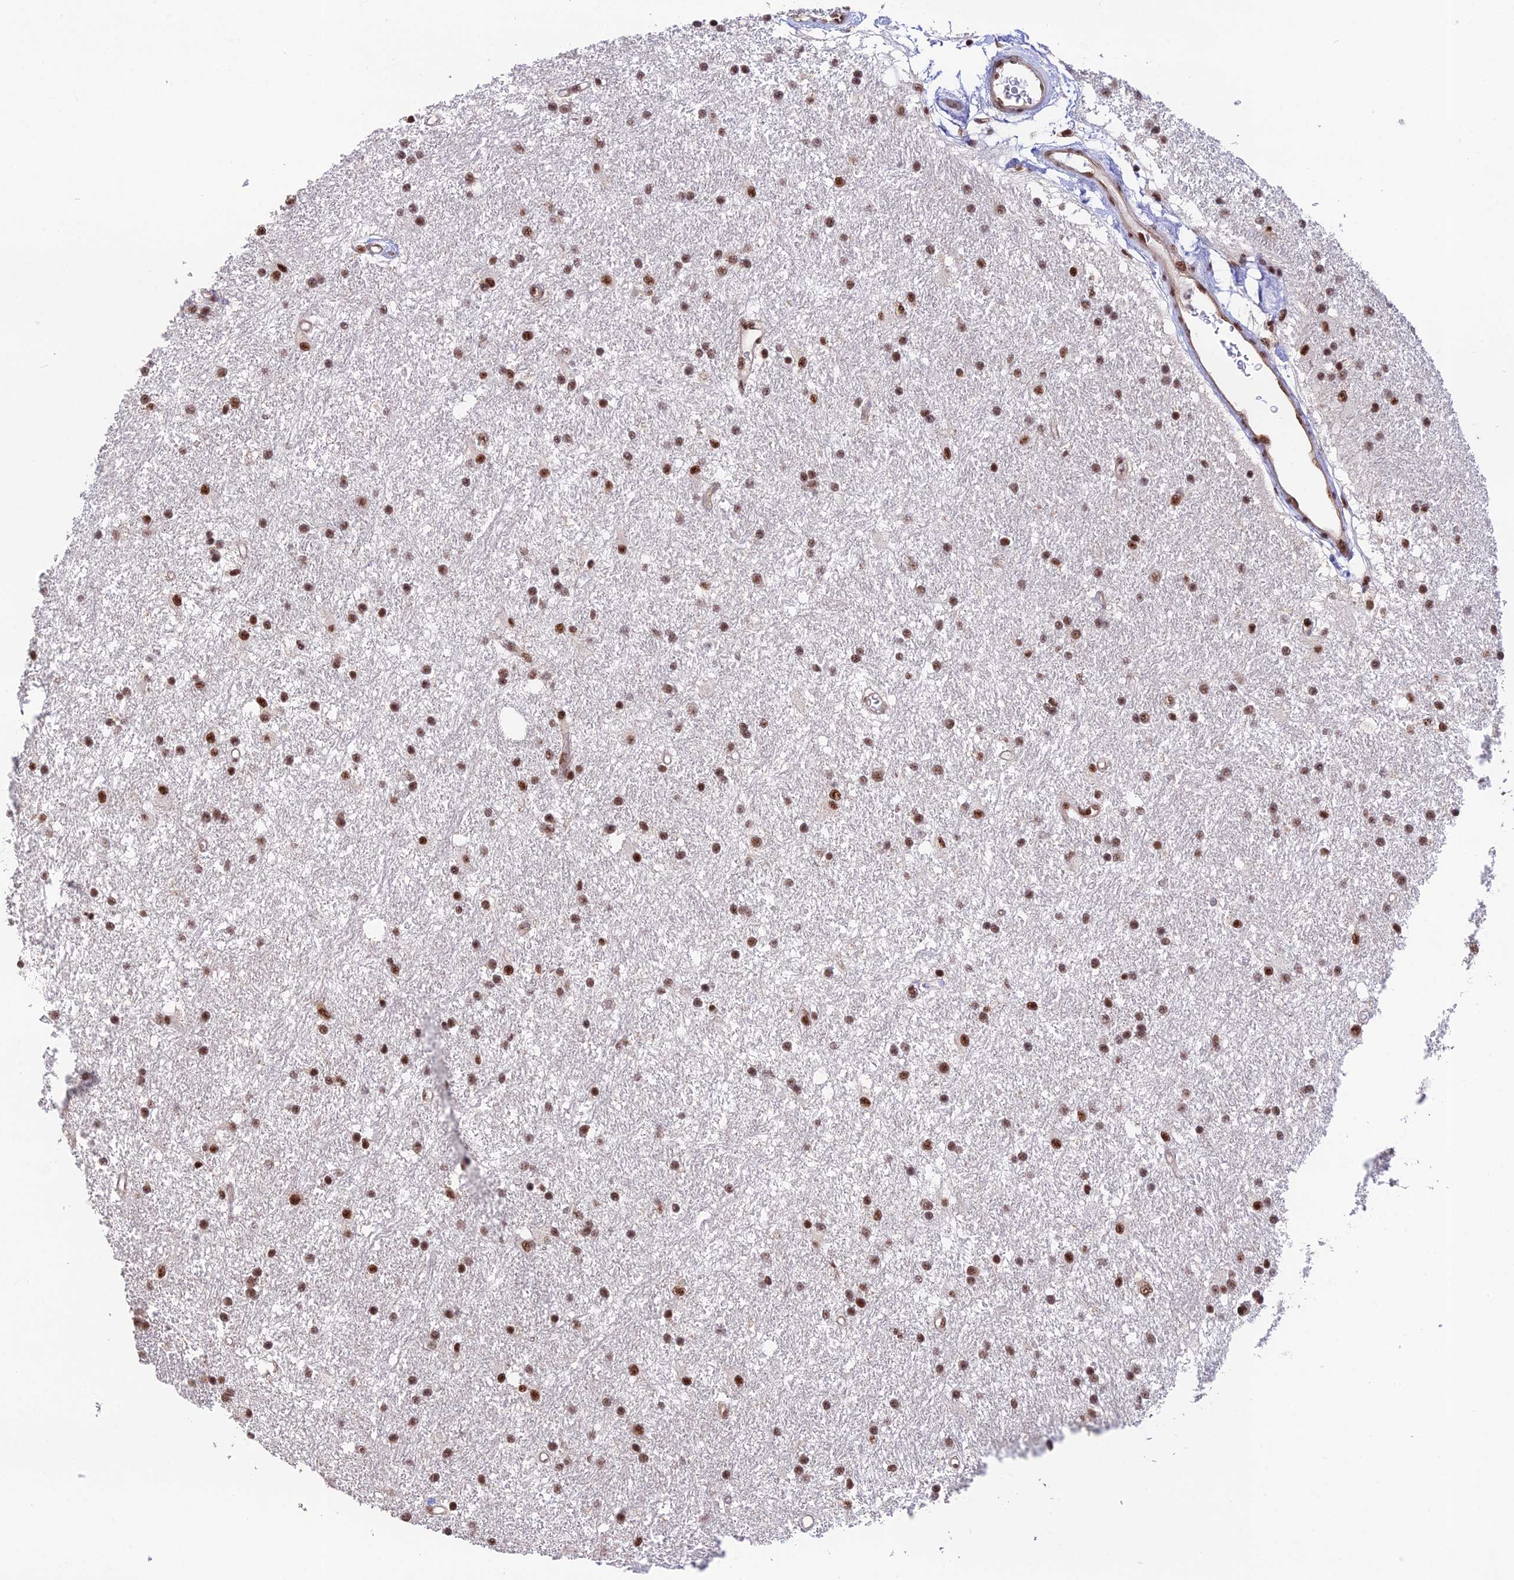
{"staining": {"intensity": "moderate", "quantity": ">75%", "location": "nuclear"}, "tissue": "glioma", "cell_type": "Tumor cells", "image_type": "cancer", "snomed": [{"axis": "morphology", "description": "Glioma, malignant, High grade"}, {"axis": "topography", "description": "Brain"}], "caption": "Immunohistochemical staining of human glioma shows medium levels of moderate nuclear protein positivity in about >75% of tumor cells.", "gene": "THOC7", "patient": {"sex": "male", "age": 77}}